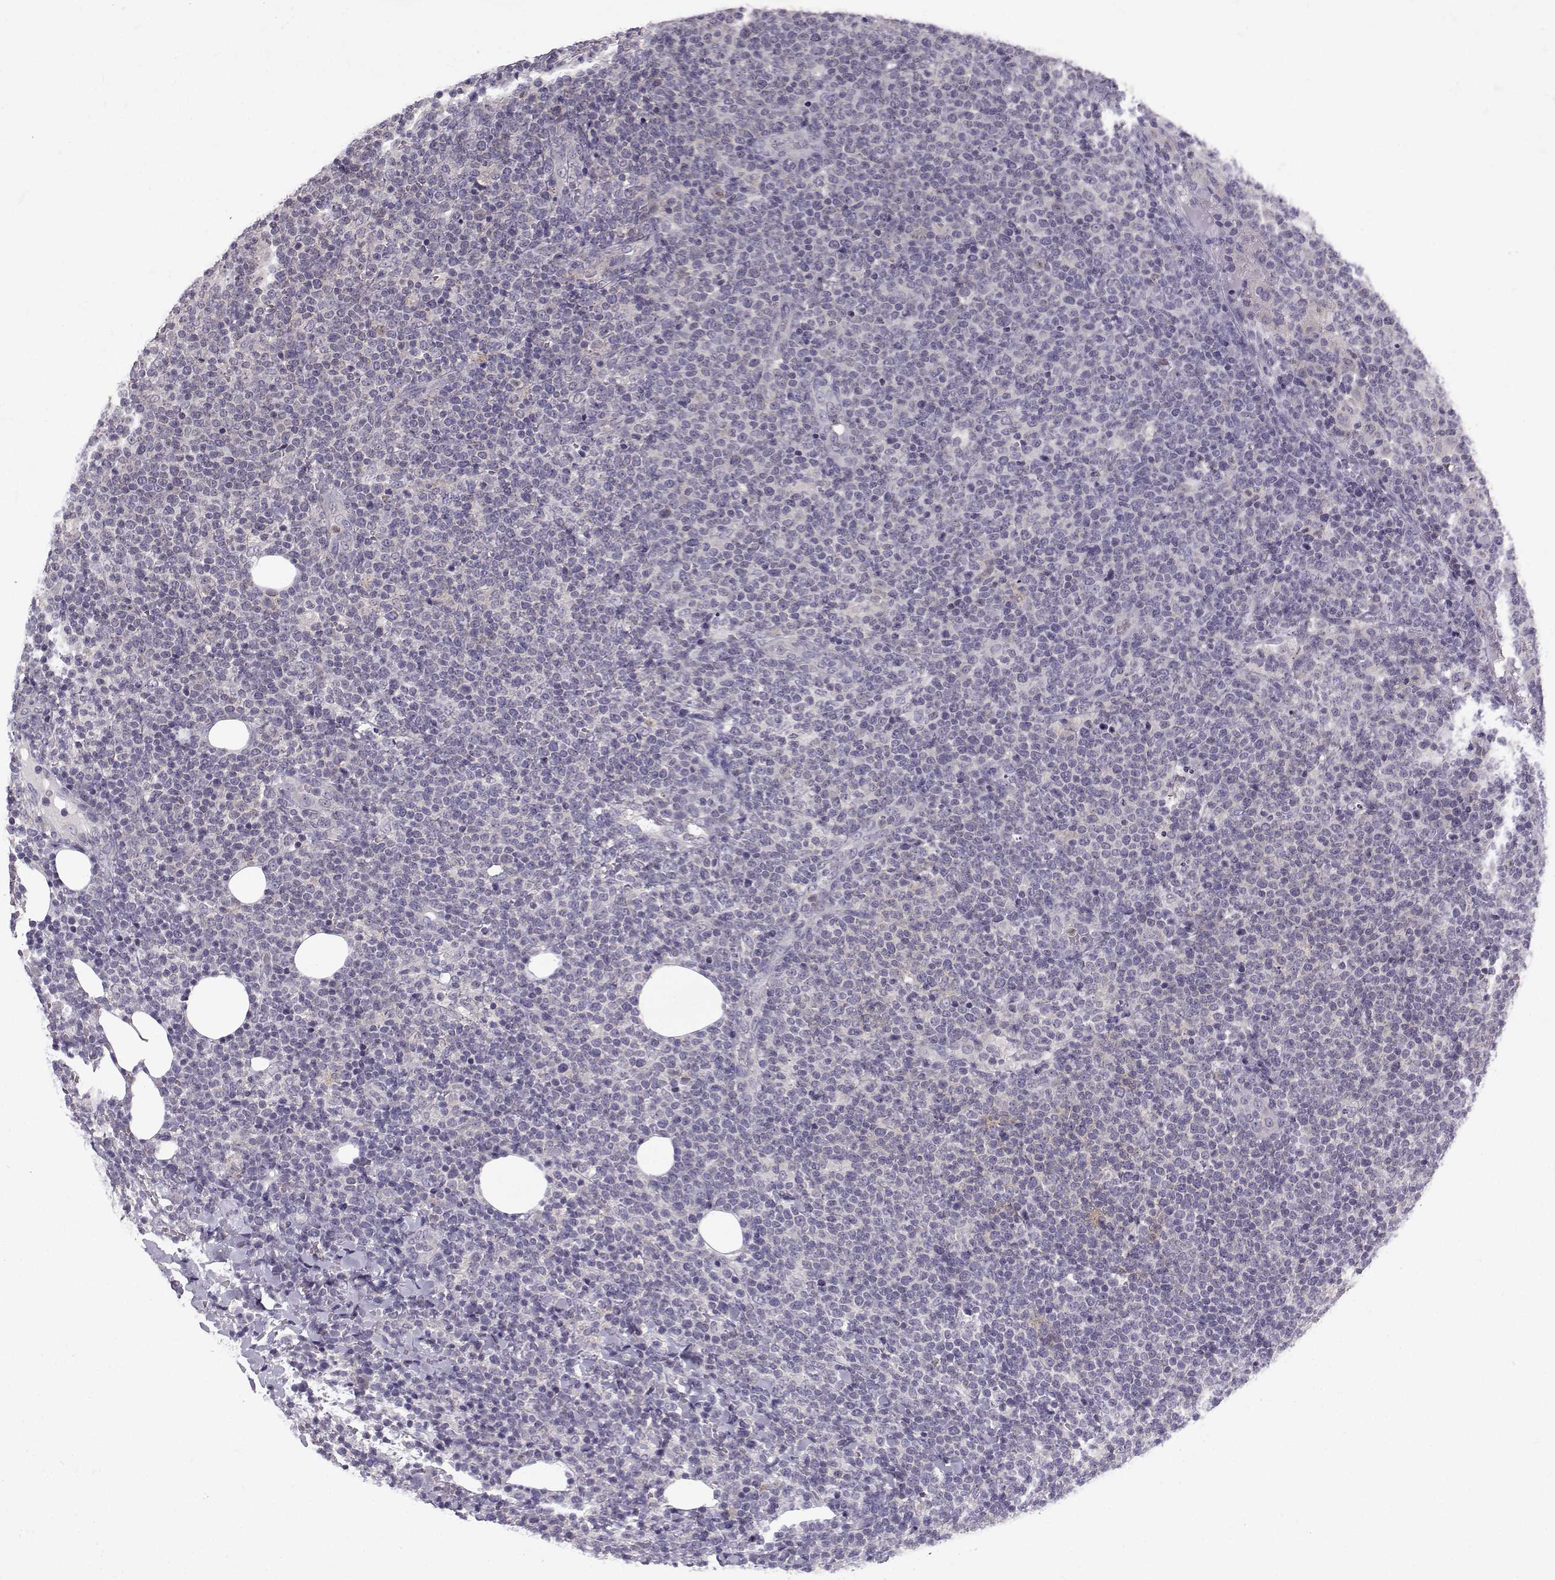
{"staining": {"intensity": "negative", "quantity": "none", "location": "none"}, "tissue": "lymphoma", "cell_type": "Tumor cells", "image_type": "cancer", "snomed": [{"axis": "morphology", "description": "Malignant lymphoma, non-Hodgkin's type, High grade"}, {"axis": "topography", "description": "Lymph node"}], "caption": "IHC of high-grade malignant lymphoma, non-Hodgkin's type exhibits no staining in tumor cells.", "gene": "FCAMR", "patient": {"sex": "male", "age": 61}}